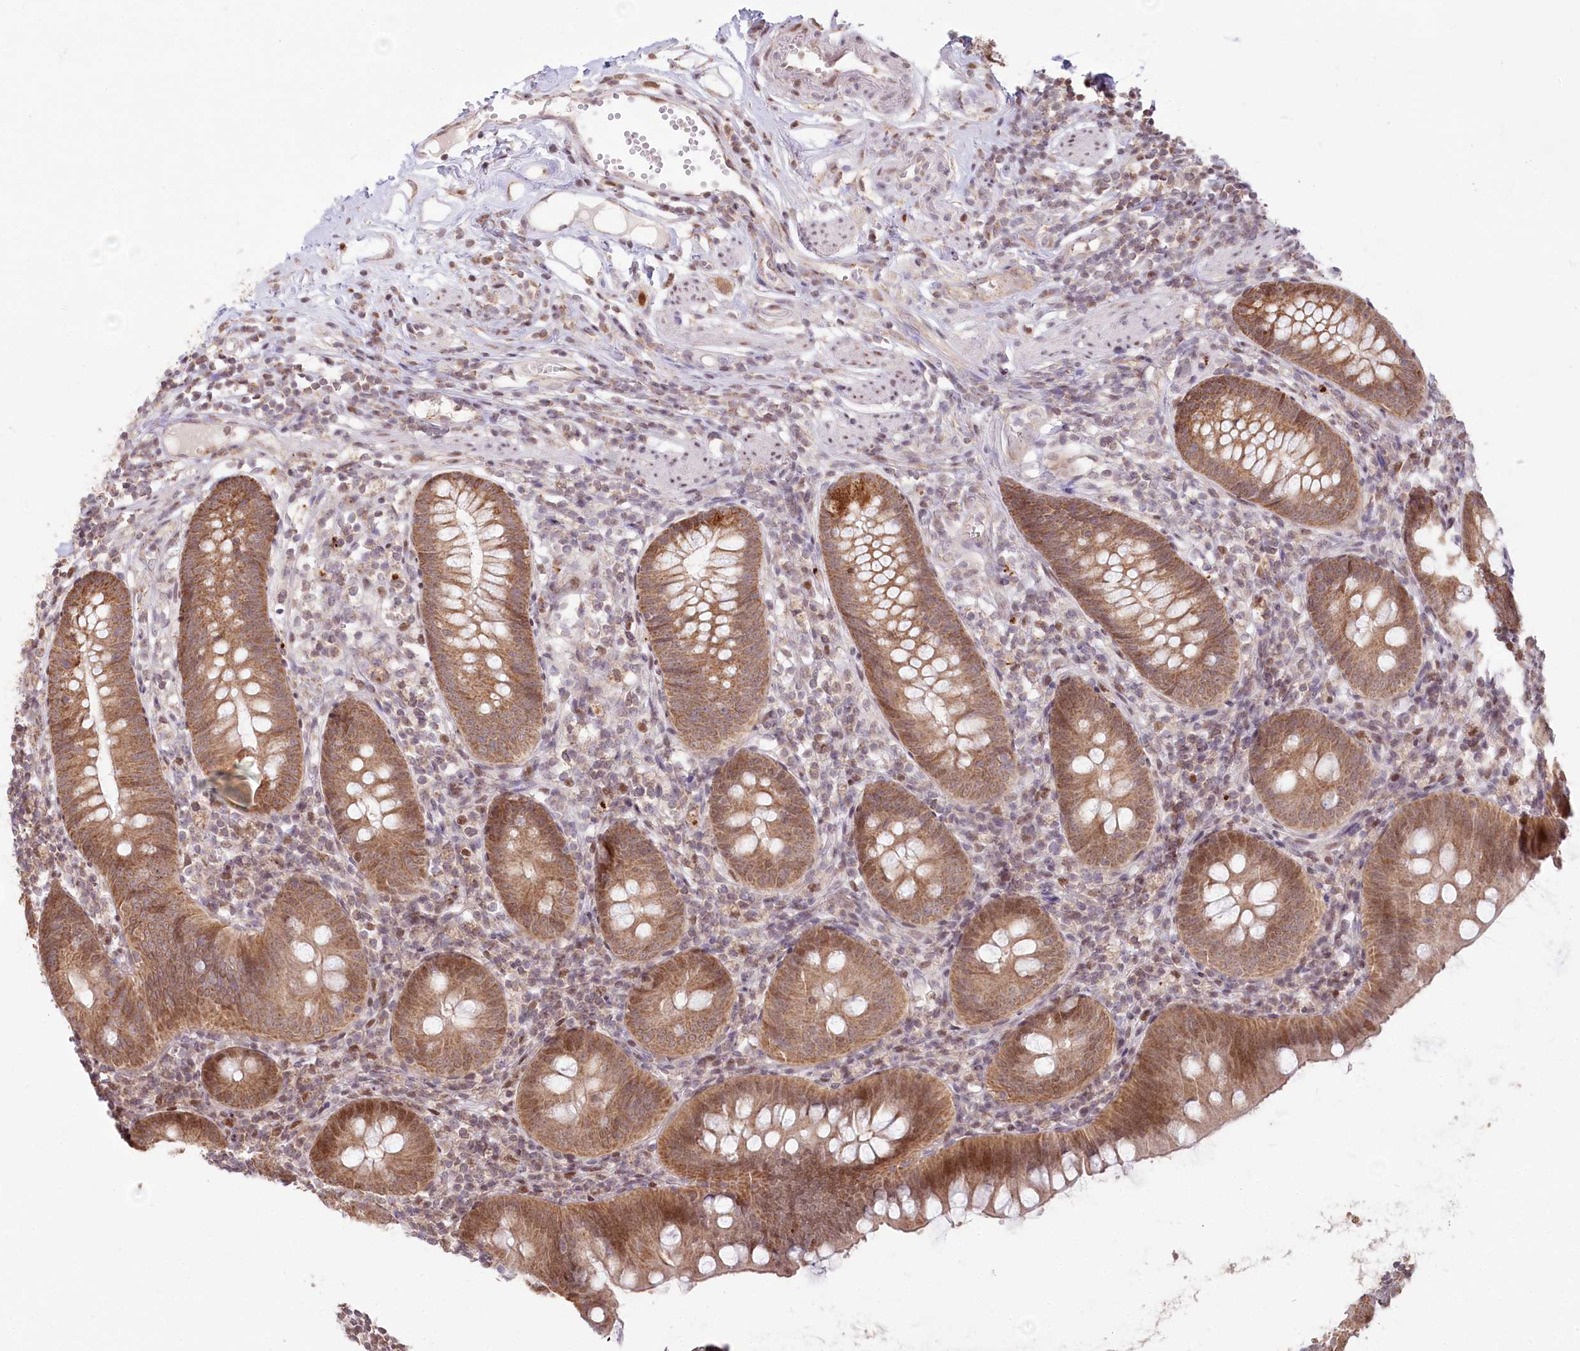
{"staining": {"intensity": "moderate", "quantity": ">75%", "location": "cytoplasmic/membranous,nuclear"}, "tissue": "appendix", "cell_type": "Glandular cells", "image_type": "normal", "snomed": [{"axis": "morphology", "description": "Normal tissue, NOS"}, {"axis": "topography", "description": "Appendix"}], "caption": "An immunohistochemistry histopathology image of benign tissue is shown. Protein staining in brown shows moderate cytoplasmic/membranous,nuclear positivity in appendix within glandular cells.", "gene": "PYURF", "patient": {"sex": "female", "age": 62}}